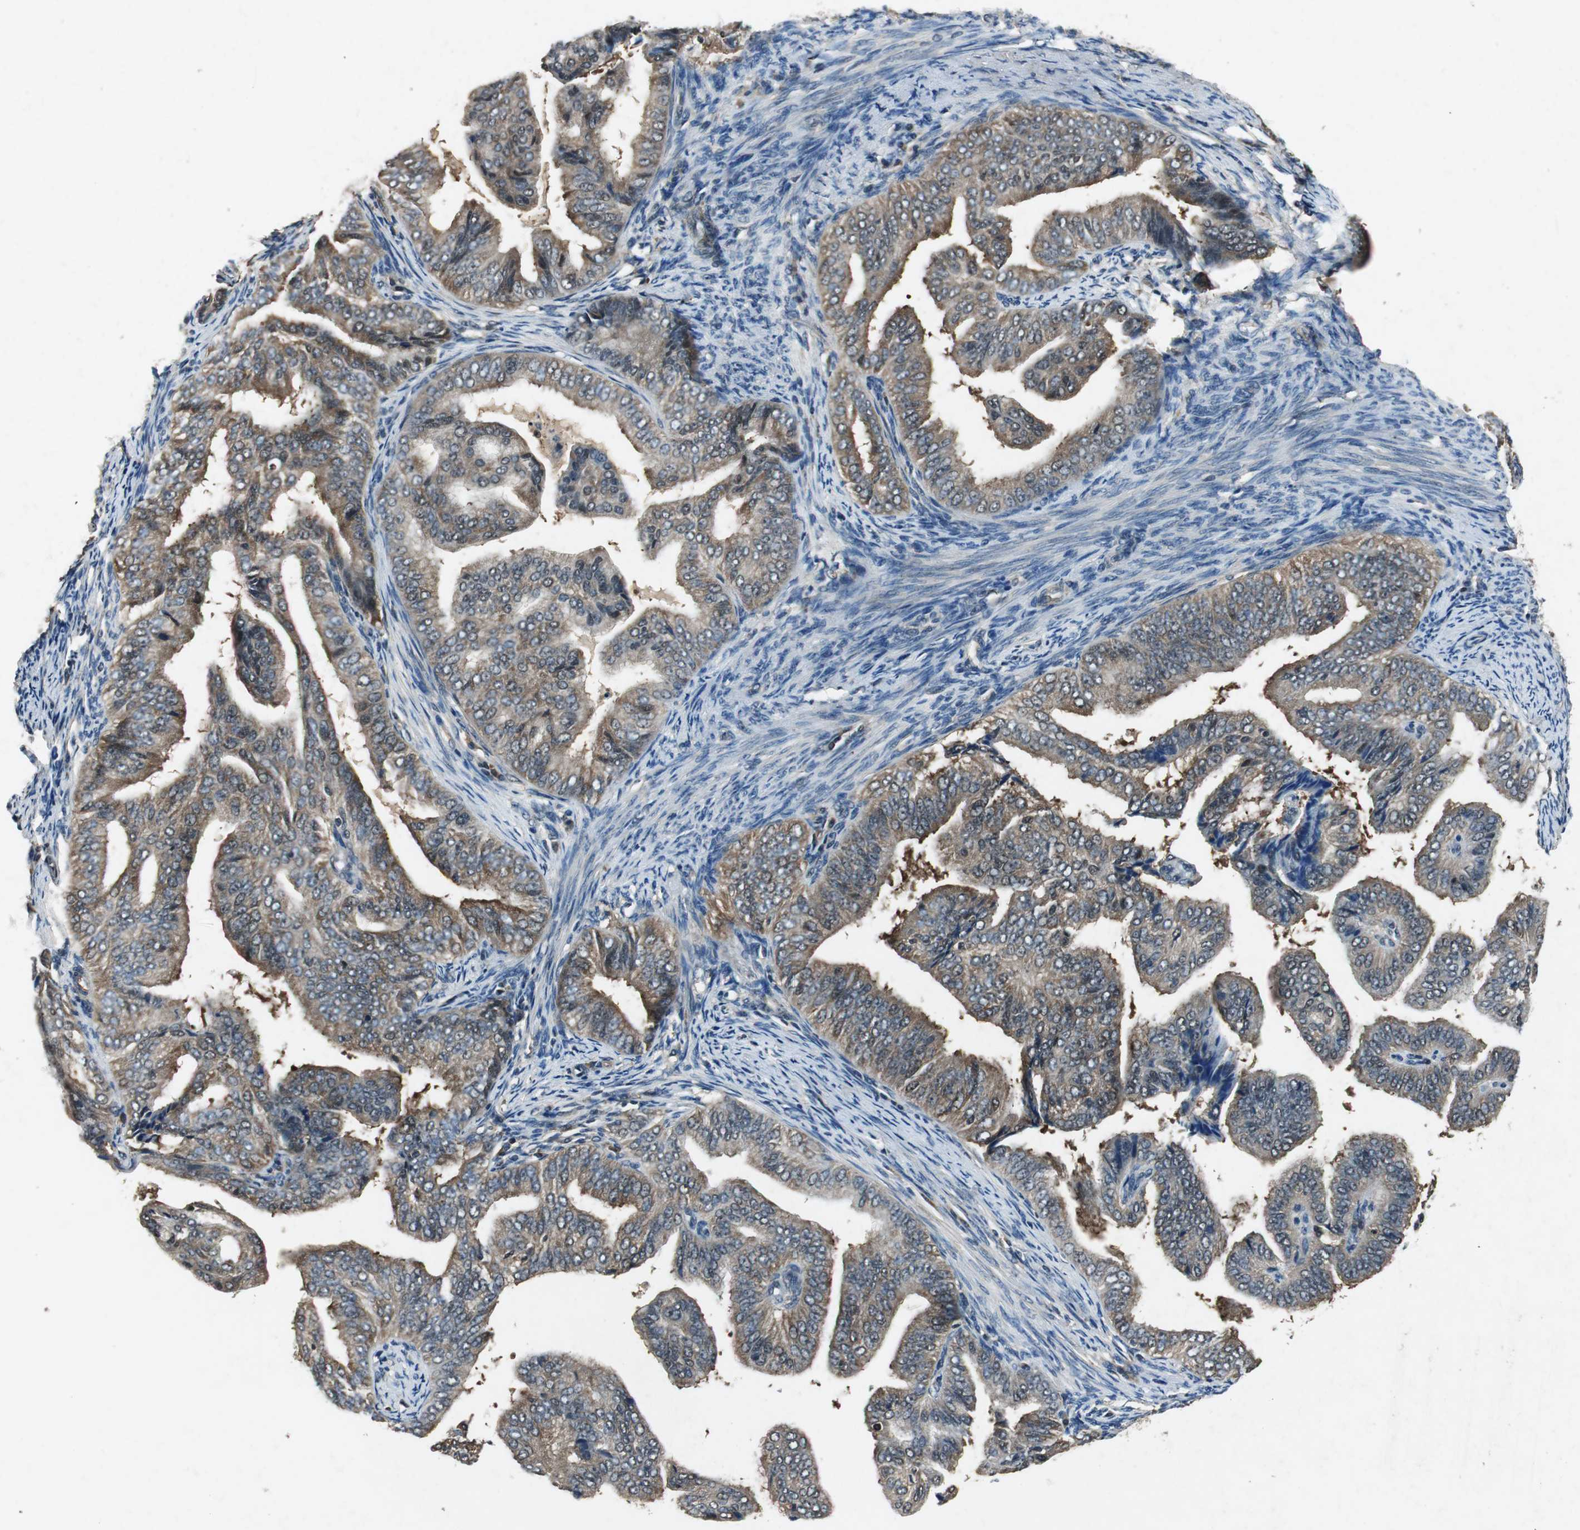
{"staining": {"intensity": "moderate", "quantity": ">75%", "location": "cytoplasmic/membranous"}, "tissue": "endometrial cancer", "cell_type": "Tumor cells", "image_type": "cancer", "snomed": [{"axis": "morphology", "description": "Adenocarcinoma, NOS"}, {"axis": "topography", "description": "Endometrium"}], "caption": "This is an image of immunohistochemistry staining of endometrial cancer (adenocarcinoma), which shows moderate positivity in the cytoplasmic/membranous of tumor cells.", "gene": "PSMB4", "patient": {"sex": "female", "age": 58}}